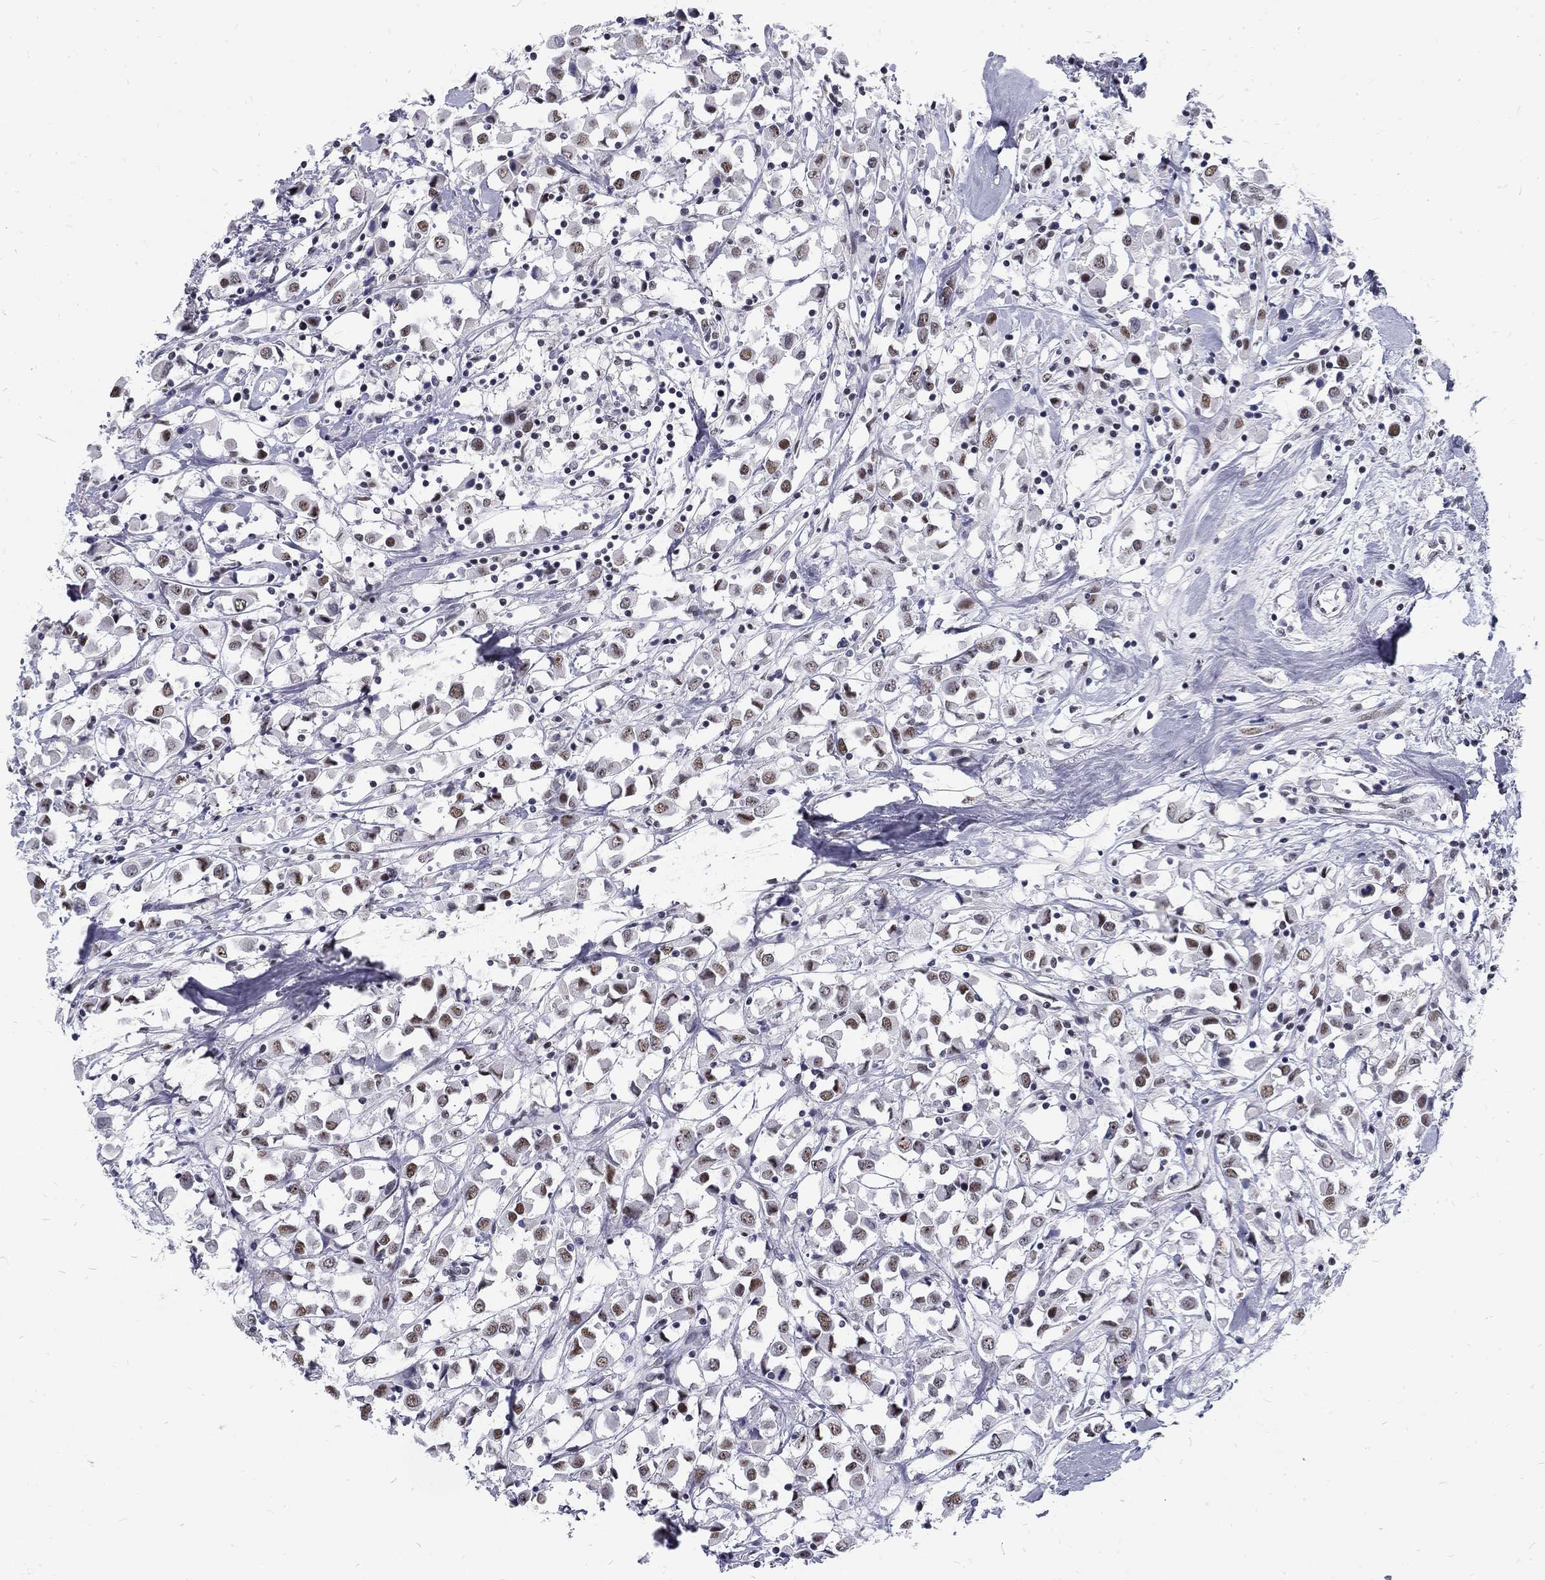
{"staining": {"intensity": "moderate", "quantity": "25%-75%", "location": "nuclear"}, "tissue": "breast cancer", "cell_type": "Tumor cells", "image_type": "cancer", "snomed": [{"axis": "morphology", "description": "Duct carcinoma"}, {"axis": "topography", "description": "Breast"}], "caption": "Infiltrating ductal carcinoma (breast) tissue reveals moderate nuclear expression in approximately 25%-75% of tumor cells, visualized by immunohistochemistry. (DAB (3,3'-diaminobenzidine) IHC, brown staining for protein, blue staining for nuclei).", "gene": "SNORC", "patient": {"sex": "female", "age": 61}}